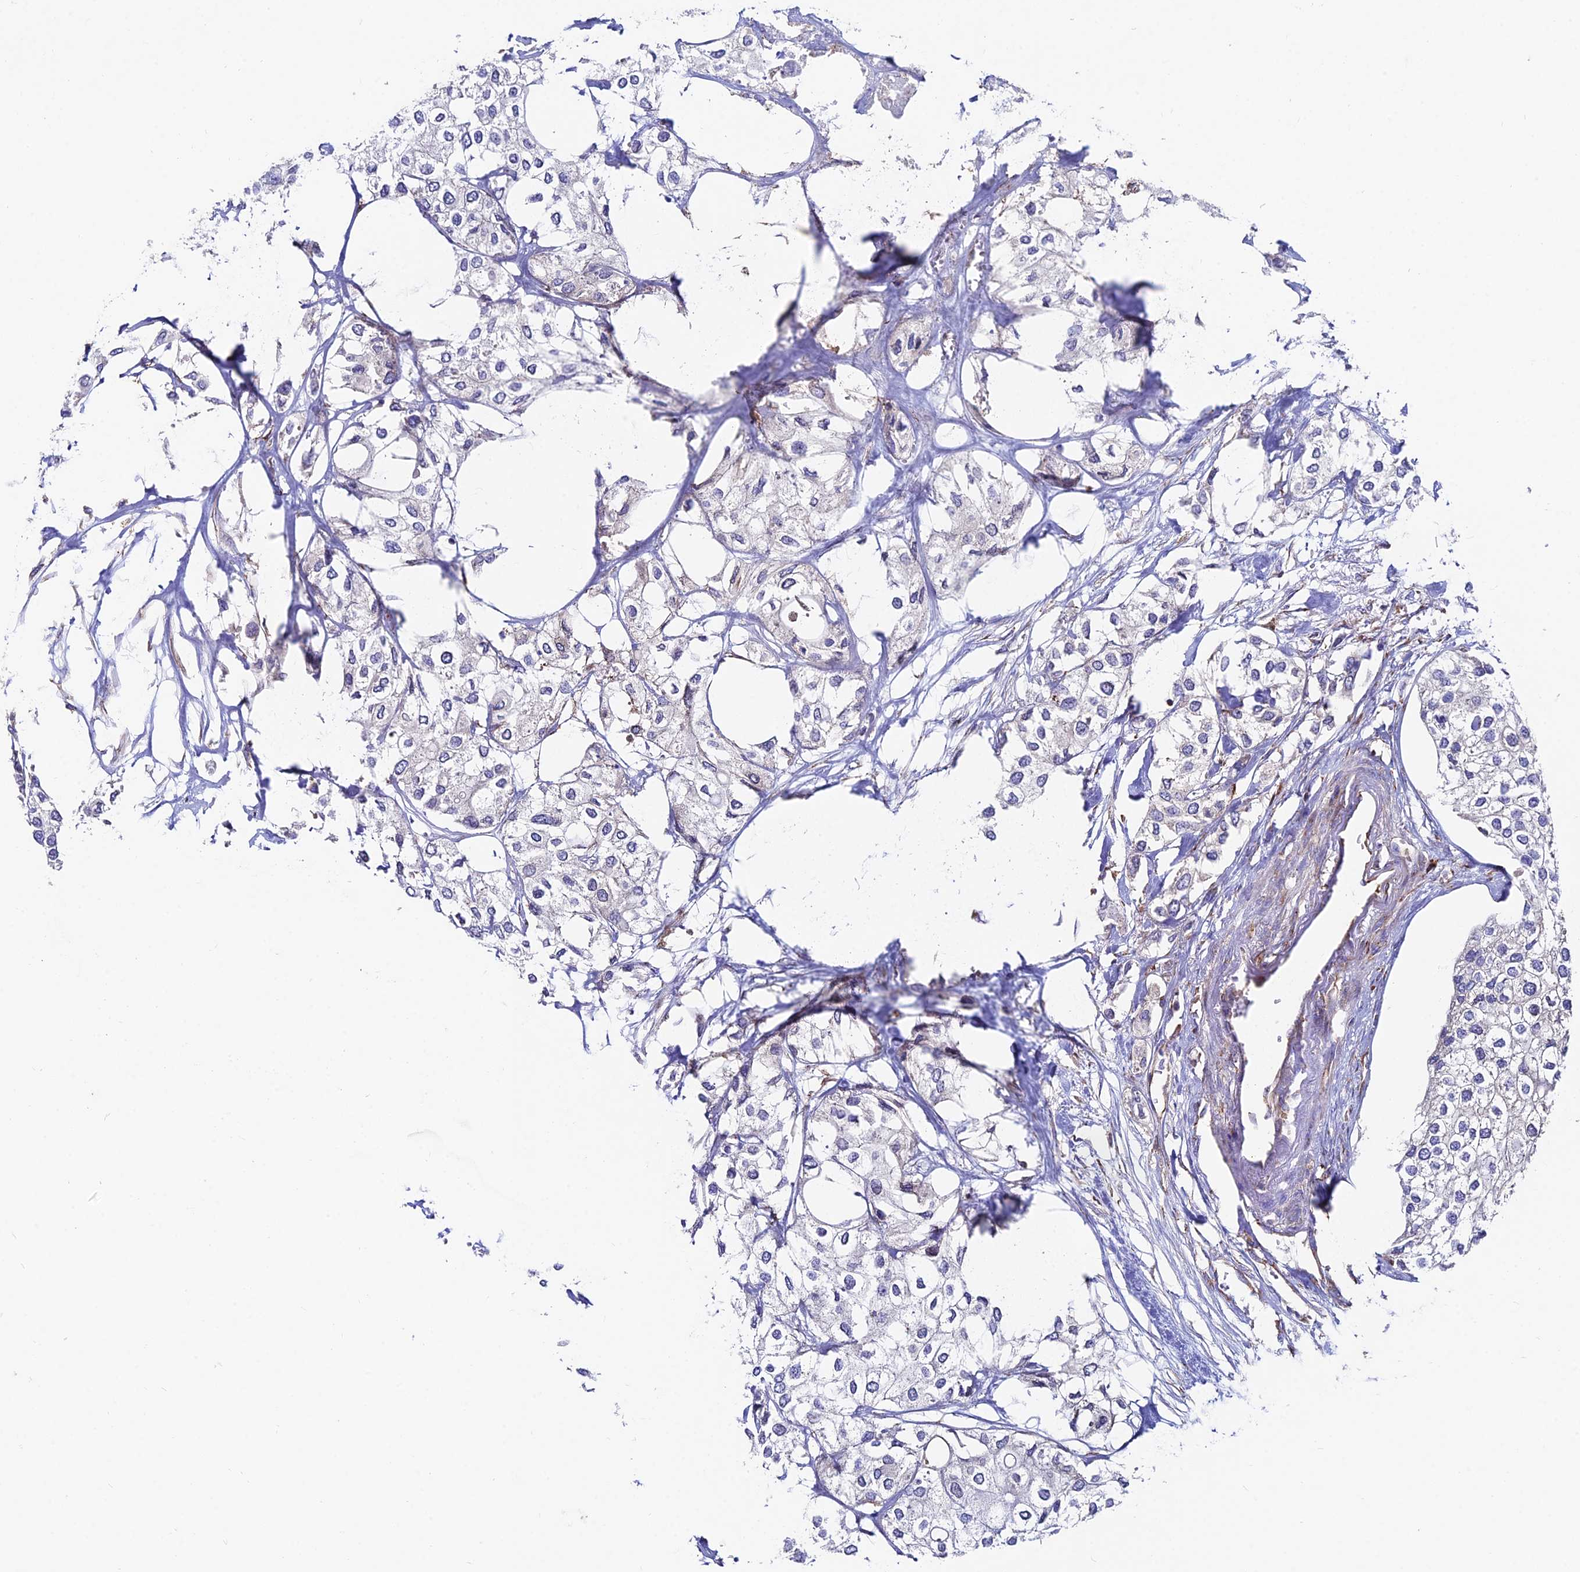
{"staining": {"intensity": "negative", "quantity": "none", "location": "none"}, "tissue": "urothelial cancer", "cell_type": "Tumor cells", "image_type": "cancer", "snomed": [{"axis": "morphology", "description": "Urothelial carcinoma, High grade"}, {"axis": "topography", "description": "Urinary bladder"}], "caption": "A micrograph of human urothelial cancer is negative for staining in tumor cells.", "gene": "EIF3K", "patient": {"sex": "male", "age": 64}}